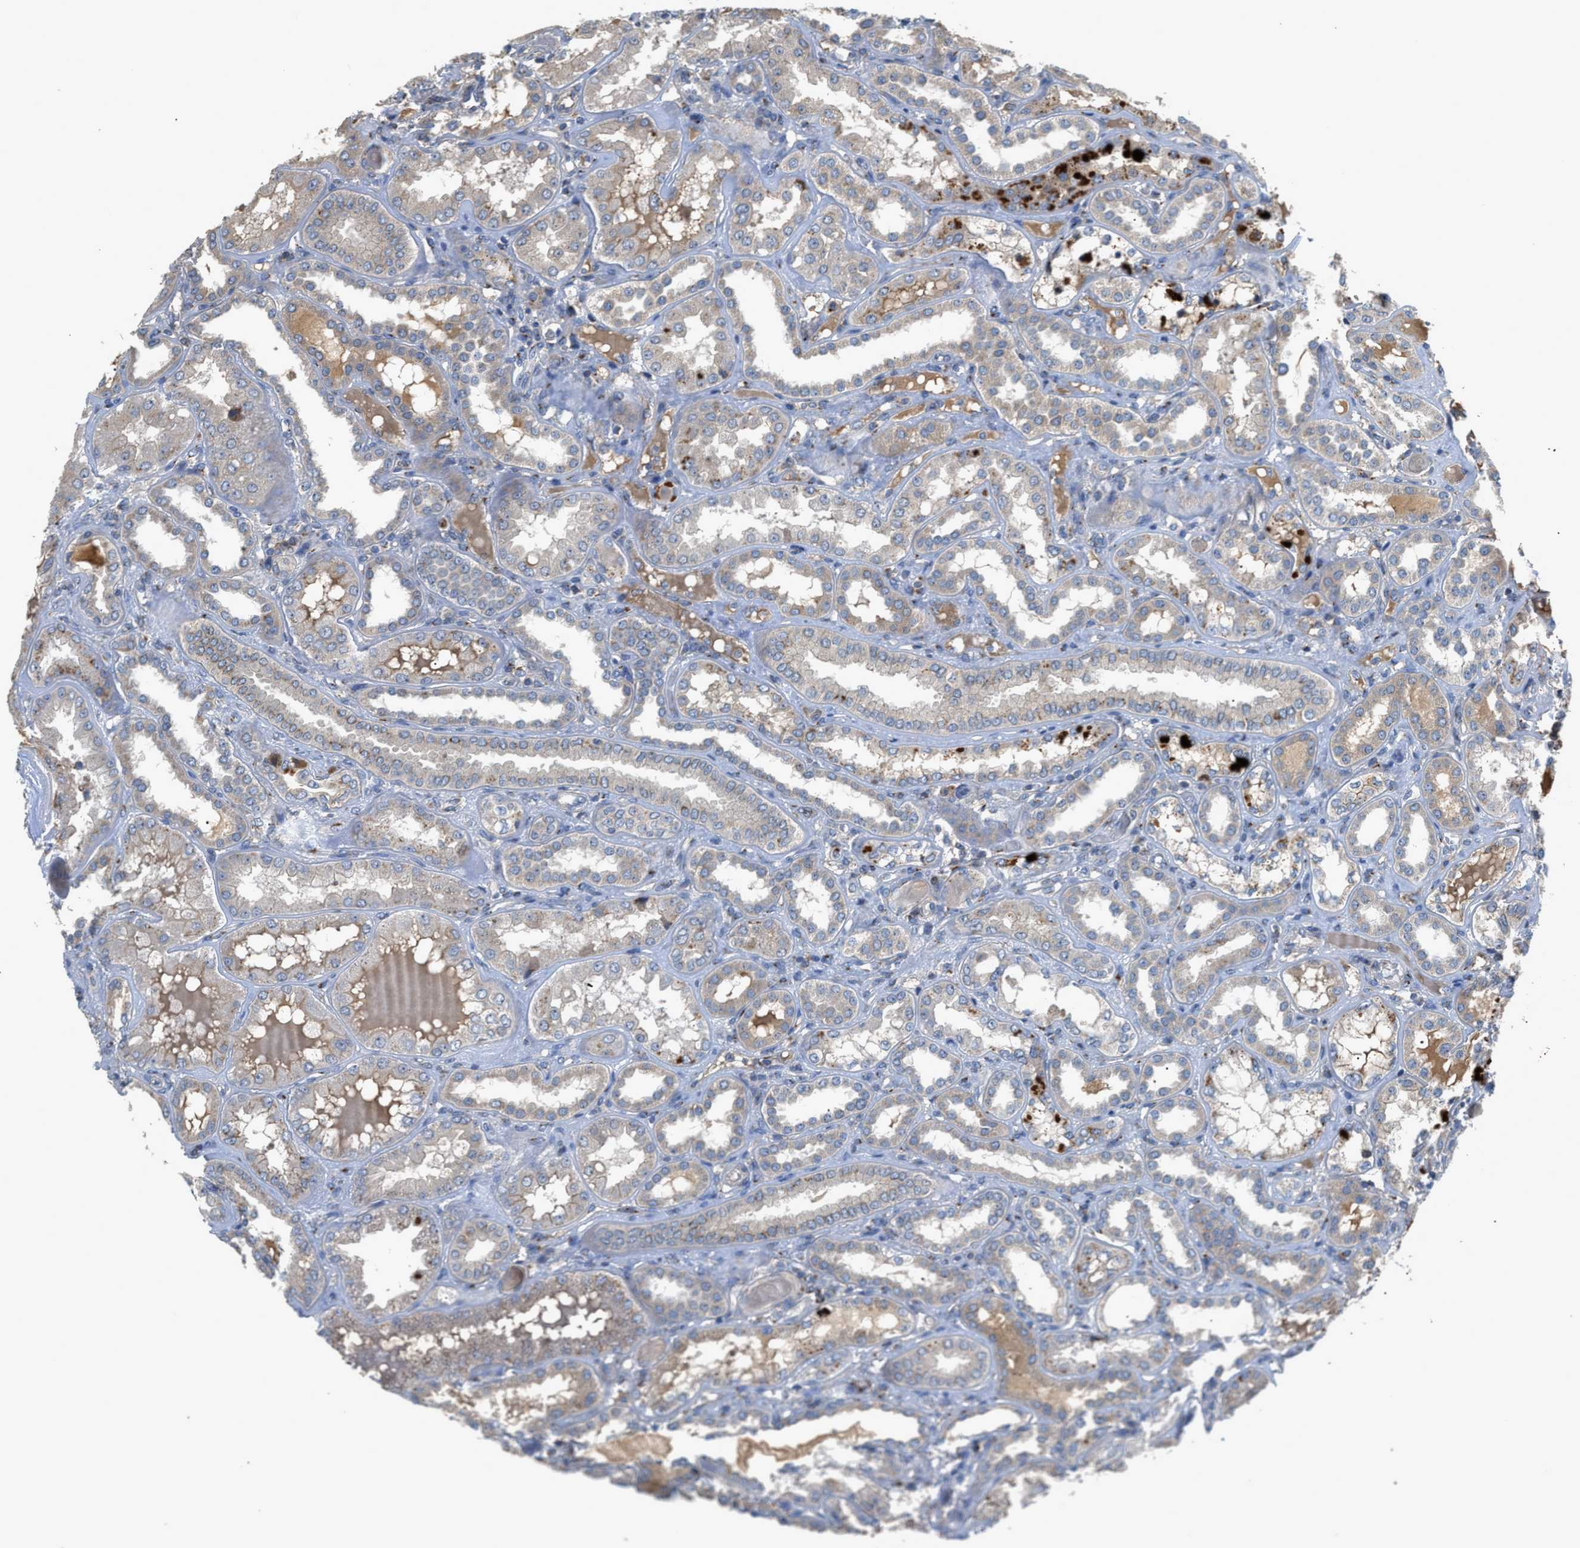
{"staining": {"intensity": "negative", "quantity": "none", "location": "none"}, "tissue": "kidney", "cell_type": "Cells in glomeruli", "image_type": "normal", "snomed": [{"axis": "morphology", "description": "Normal tissue, NOS"}, {"axis": "topography", "description": "Kidney"}], "caption": "Immunohistochemistry (IHC) photomicrograph of normal human kidney stained for a protein (brown), which exhibits no expression in cells in glomeruli.", "gene": "SIK2", "patient": {"sex": "female", "age": 56}}